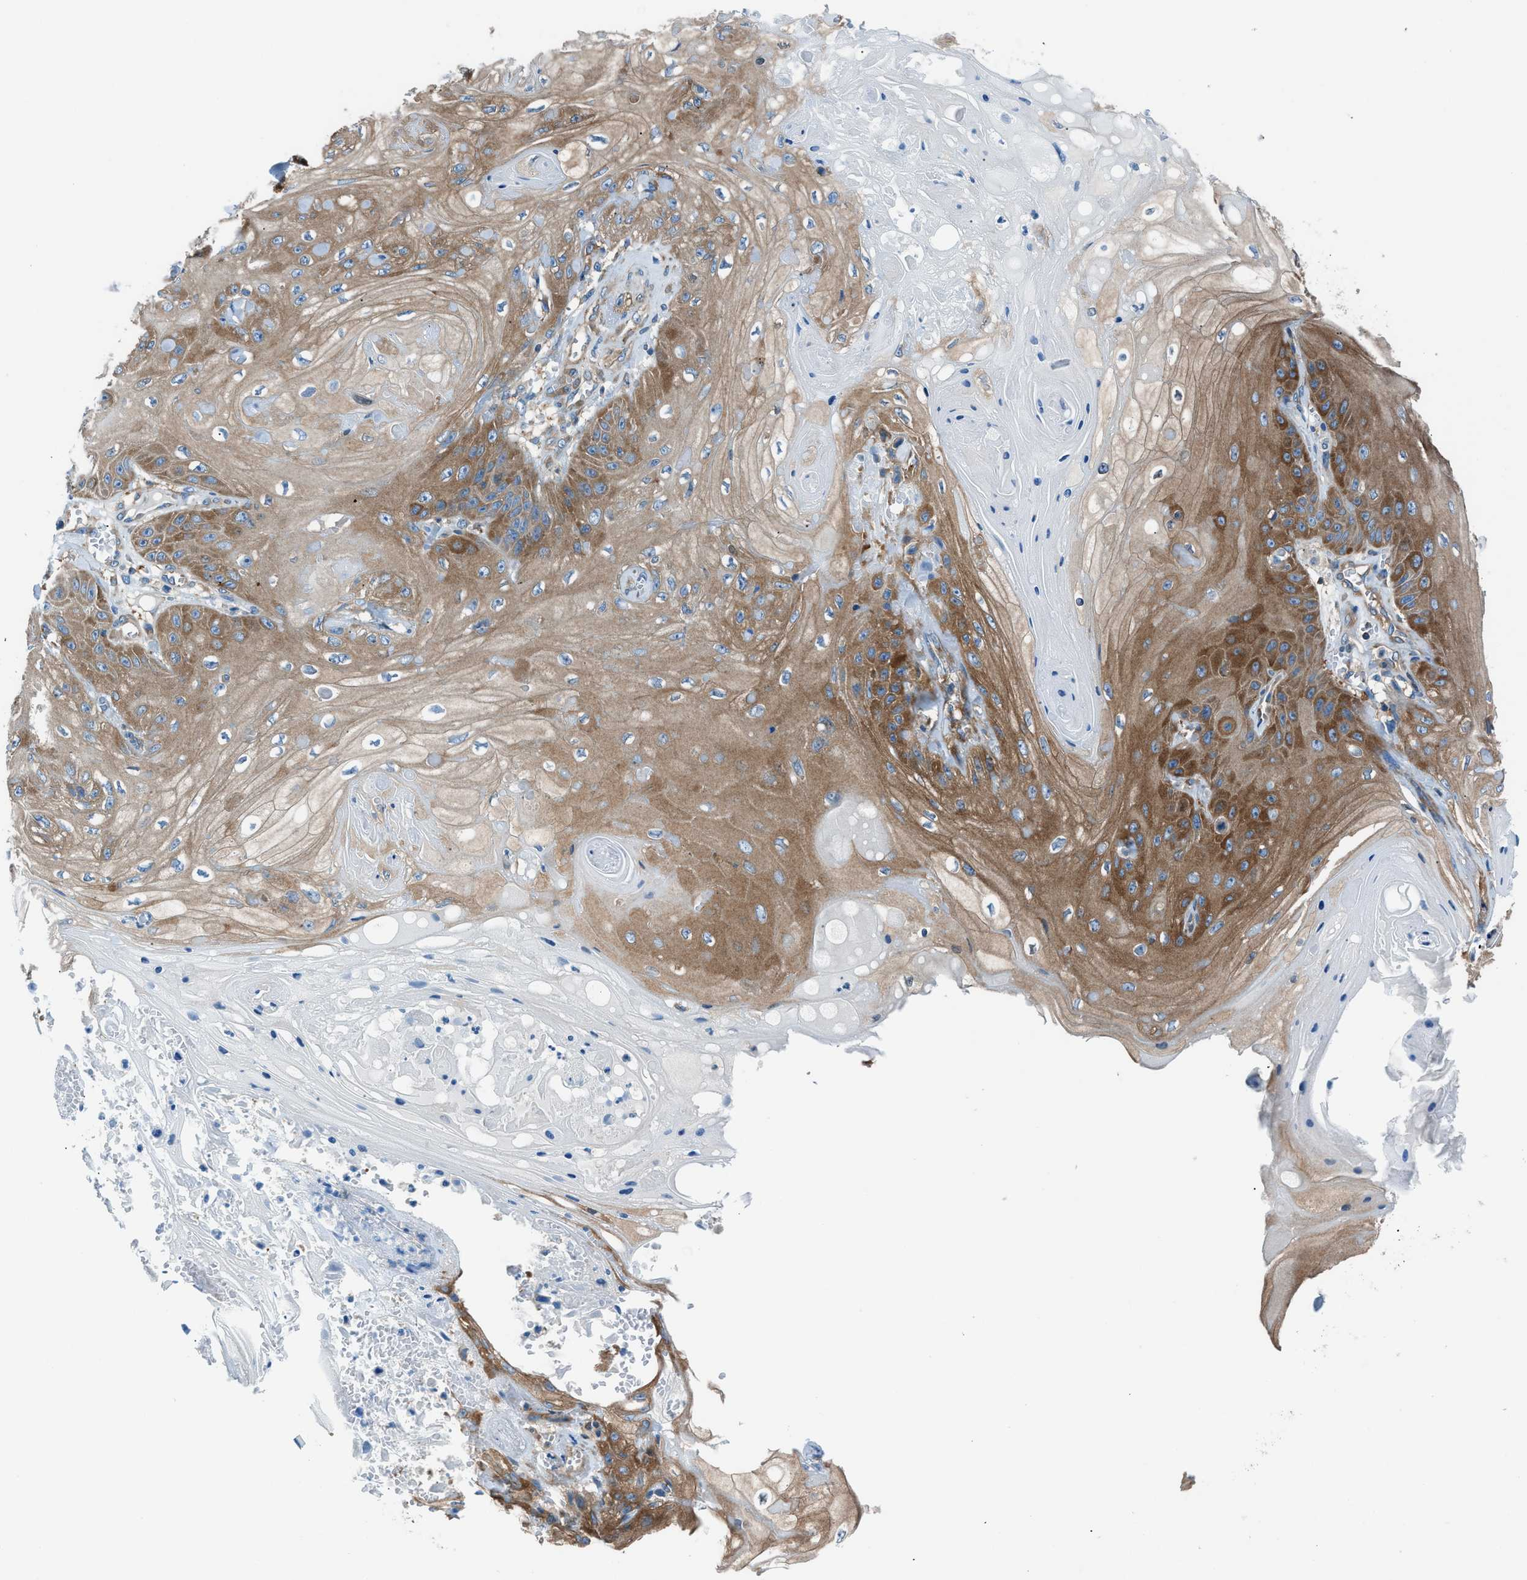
{"staining": {"intensity": "moderate", "quantity": ">75%", "location": "cytoplasmic/membranous"}, "tissue": "skin cancer", "cell_type": "Tumor cells", "image_type": "cancer", "snomed": [{"axis": "morphology", "description": "Squamous cell carcinoma, NOS"}, {"axis": "topography", "description": "Skin"}], "caption": "Protein positivity by immunohistochemistry (IHC) reveals moderate cytoplasmic/membranous staining in about >75% of tumor cells in skin squamous cell carcinoma. (Brightfield microscopy of DAB IHC at high magnification).", "gene": "SARS1", "patient": {"sex": "male", "age": 74}}